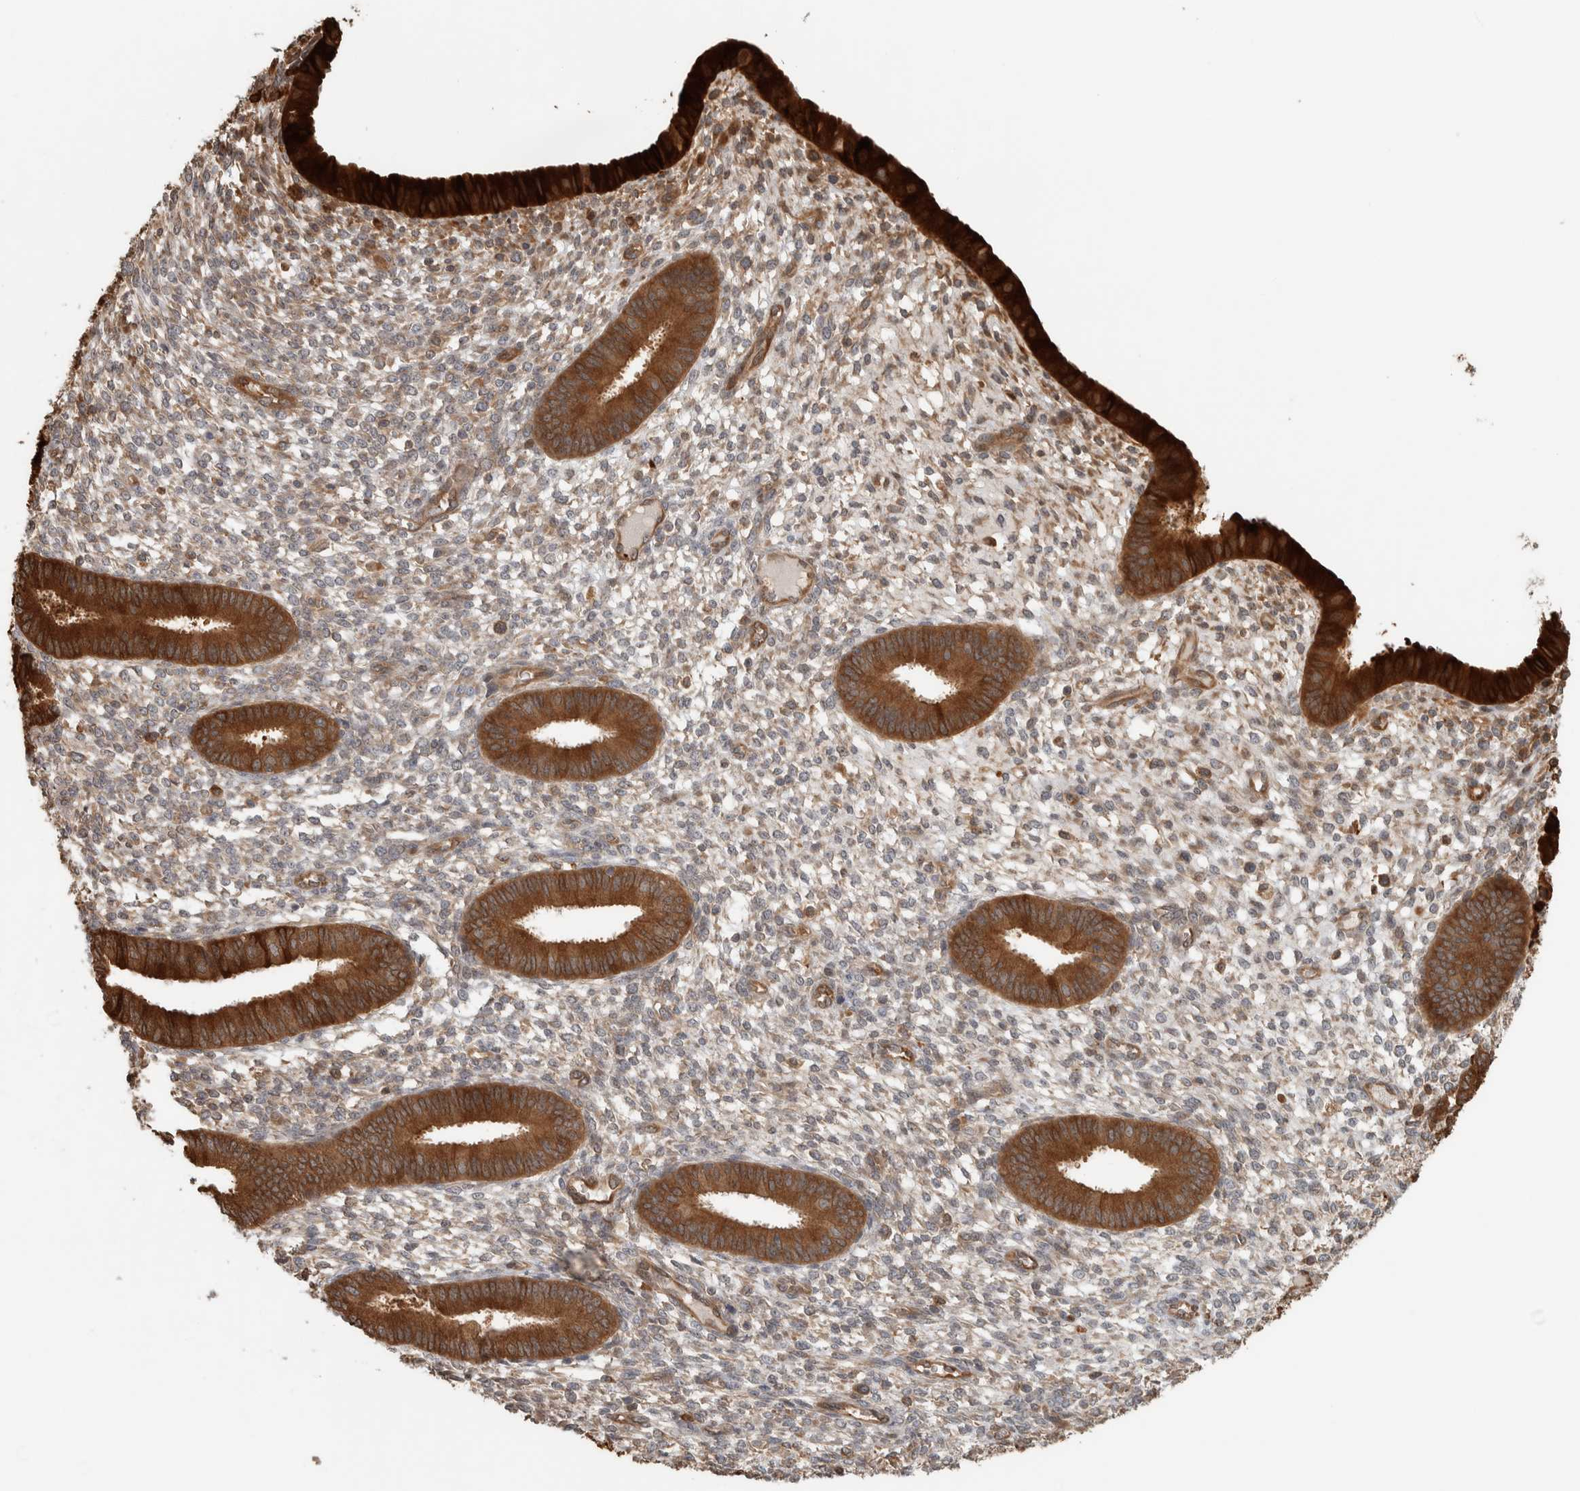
{"staining": {"intensity": "moderate", "quantity": ">75%", "location": "cytoplasmic/membranous"}, "tissue": "endometrium", "cell_type": "Cells in endometrial stroma", "image_type": "normal", "snomed": [{"axis": "morphology", "description": "Normal tissue, NOS"}, {"axis": "topography", "description": "Endometrium"}], "caption": "Protein expression by immunohistochemistry shows moderate cytoplasmic/membranous positivity in about >75% of cells in endometrial stroma in benign endometrium. The staining is performed using DAB brown chromogen to label protein expression. The nuclei are counter-stained blue using hematoxylin.", "gene": "CNTROB", "patient": {"sex": "female", "age": 46}}